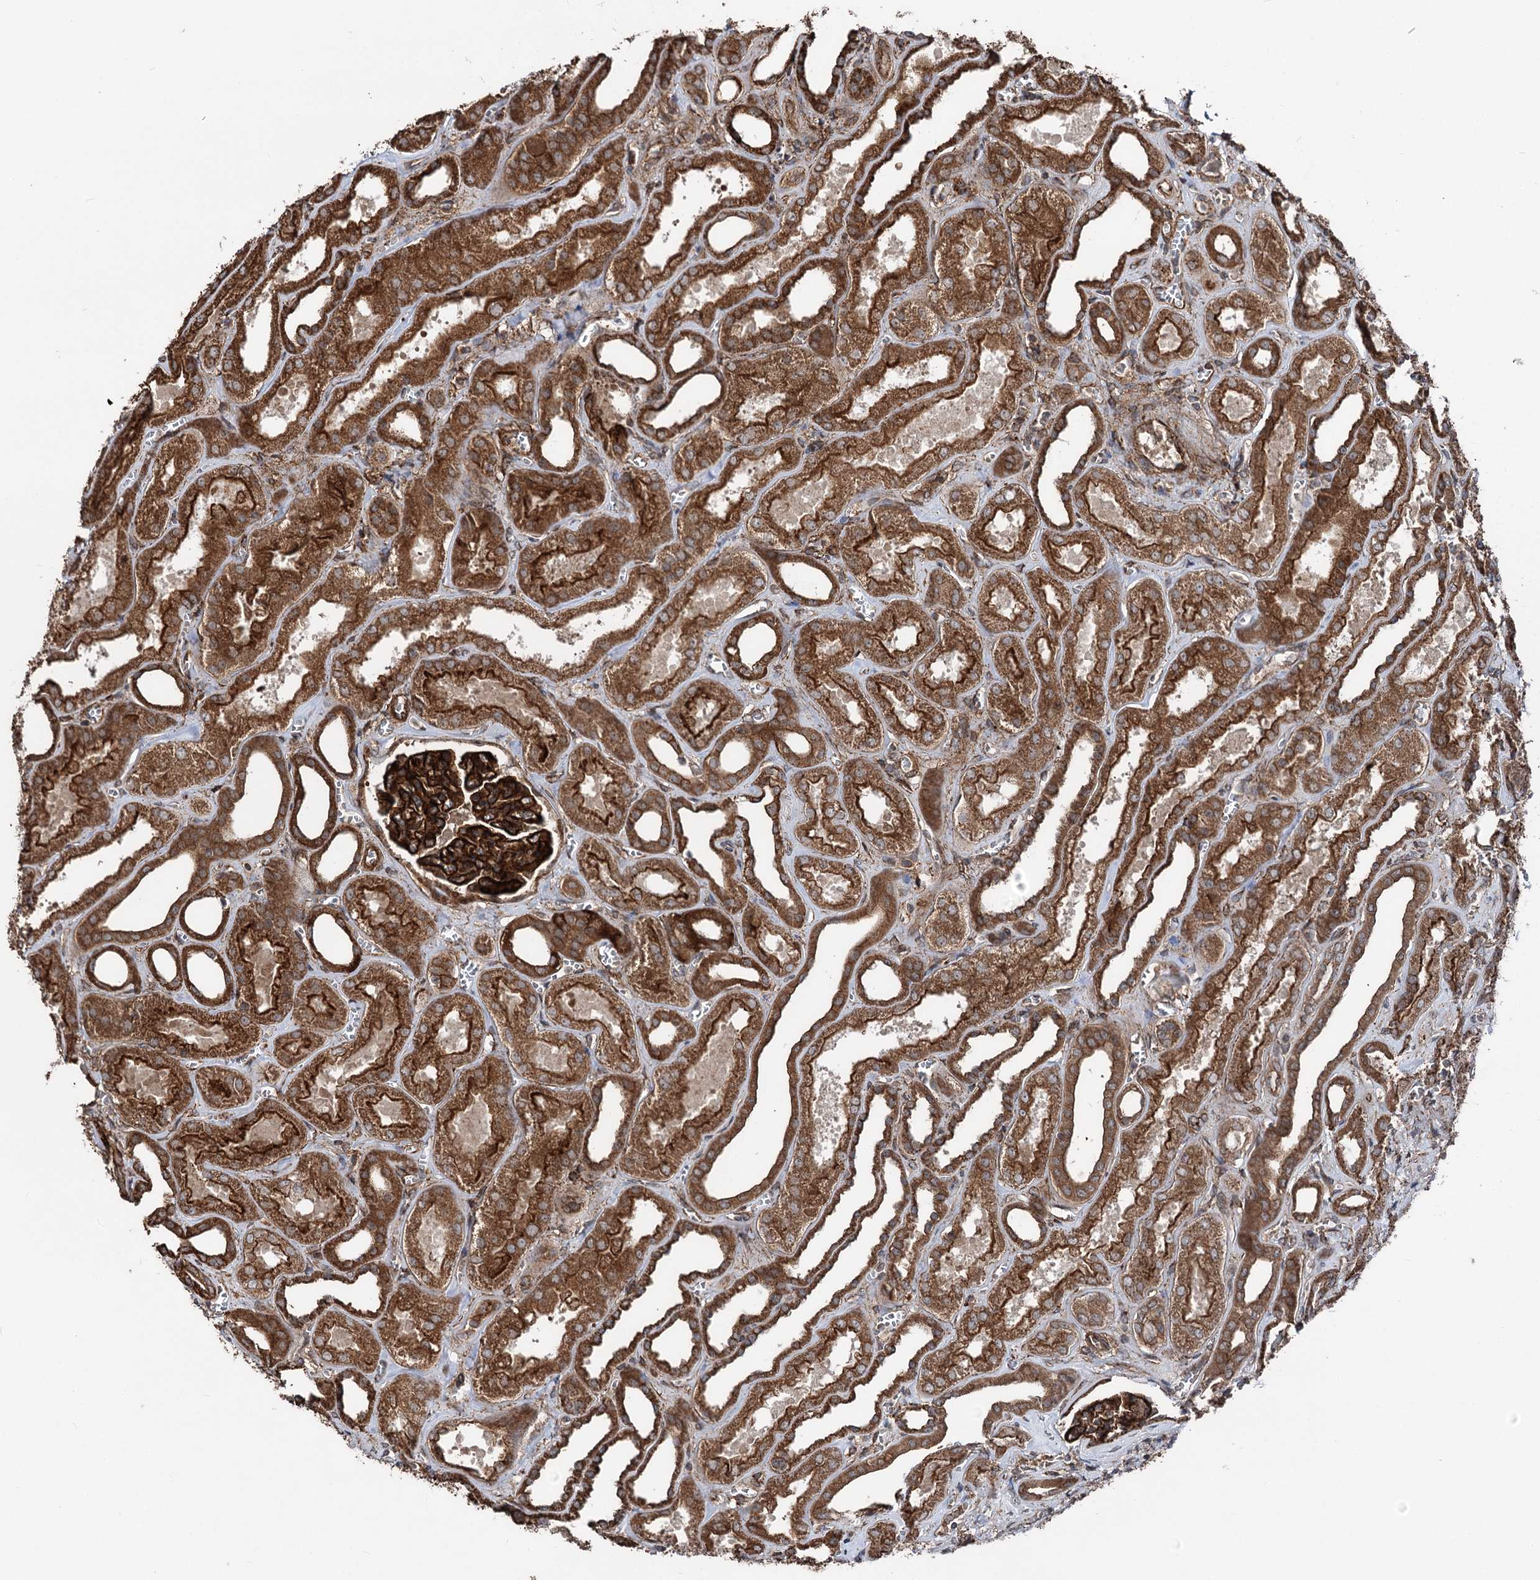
{"staining": {"intensity": "strong", "quantity": ">75%", "location": "cytoplasmic/membranous"}, "tissue": "kidney", "cell_type": "Cells in glomeruli", "image_type": "normal", "snomed": [{"axis": "morphology", "description": "Normal tissue, NOS"}, {"axis": "morphology", "description": "Adenocarcinoma, NOS"}, {"axis": "topography", "description": "Kidney"}], "caption": "IHC of normal human kidney reveals high levels of strong cytoplasmic/membranous staining in about >75% of cells in glomeruli.", "gene": "ITFG2", "patient": {"sex": "female", "age": 68}}